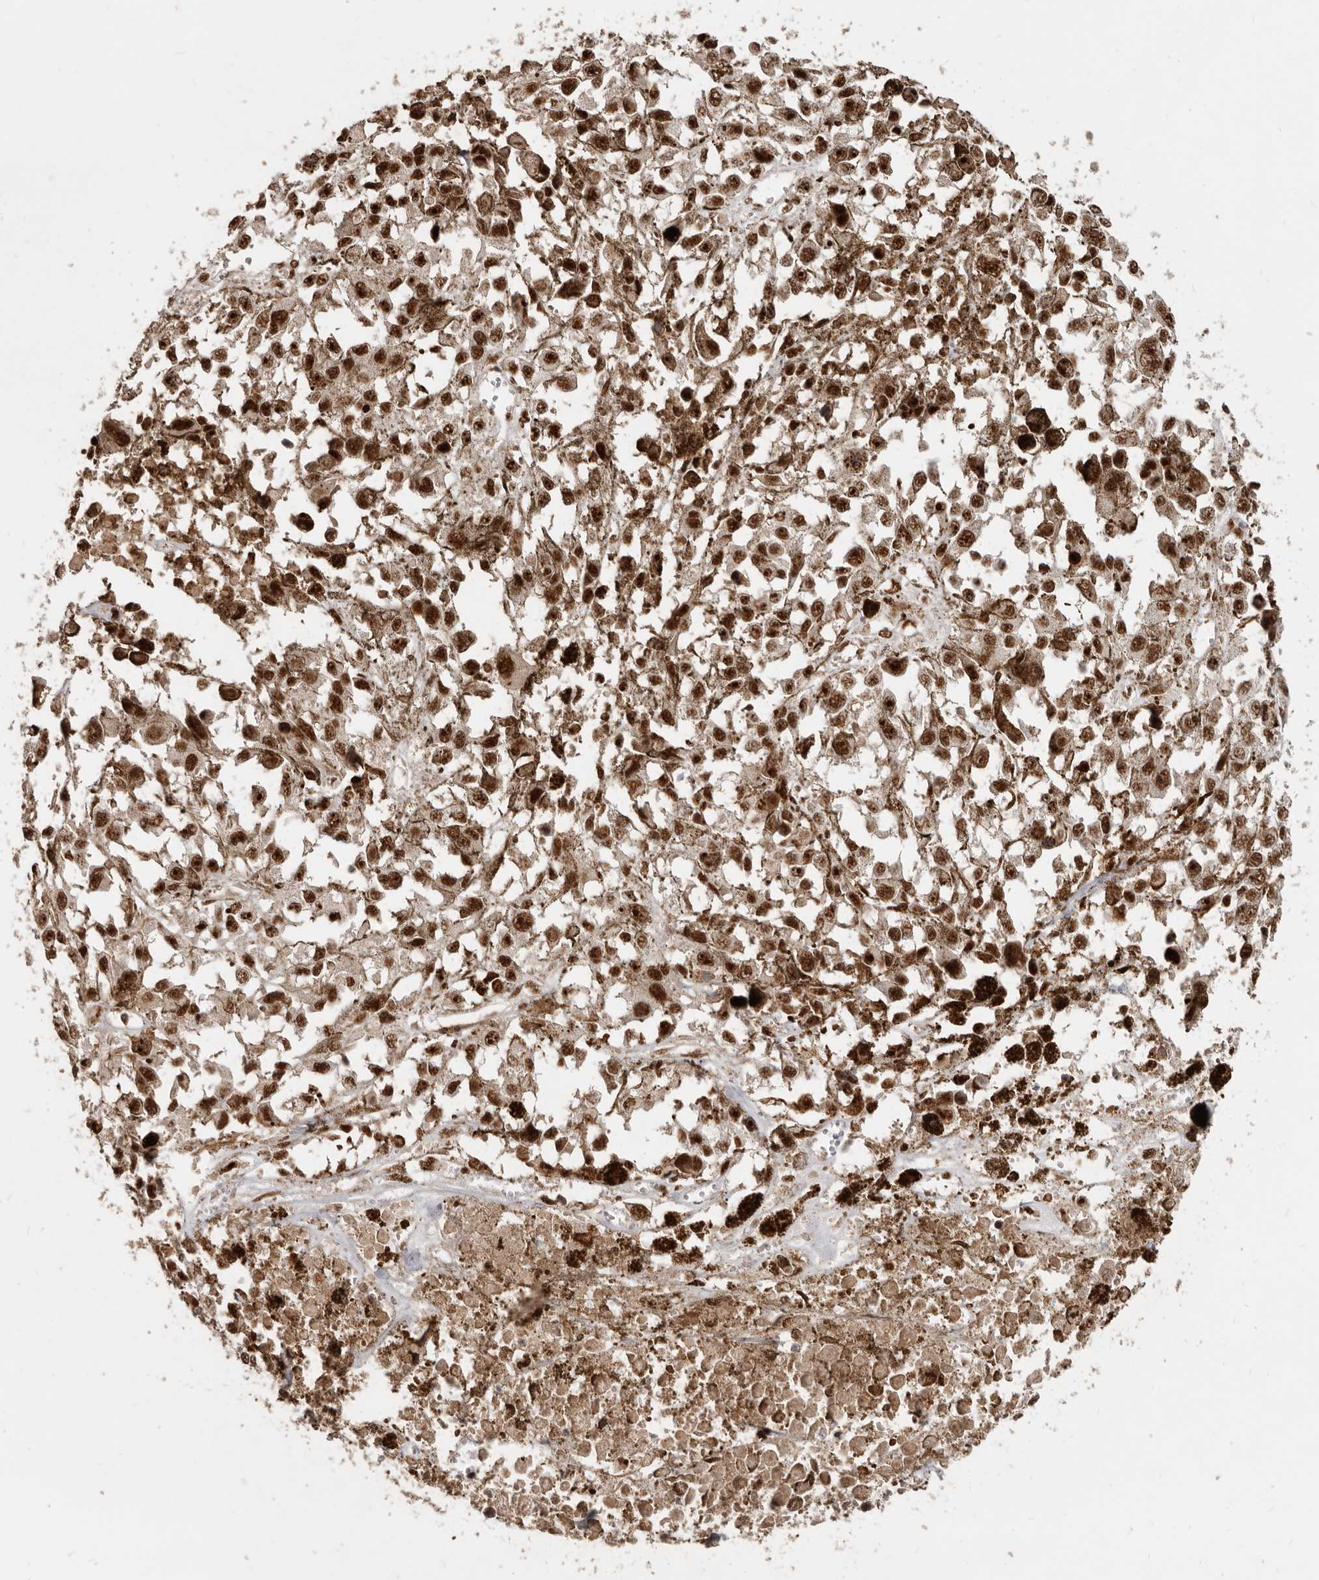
{"staining": {"intensity": "strong", "quantity": ">75%", "location": "nuclear"}, "tissue": "melanoma", "cell_type": "Tumor cells", "image_type": "cancer", "snomed": [{"axis": "morphology", "description": "Malignant melanoma, Metastatic site"}, {"axis": "topography", "description": "Lymph node"}], "caption": "Melanoma was stained to show a protein in brown. There is high levels of strong nuclear positivity in about >75% of tumor cells.", "gene": "GPBP1L1", "patient": {"sex": "male", "age": 59}}